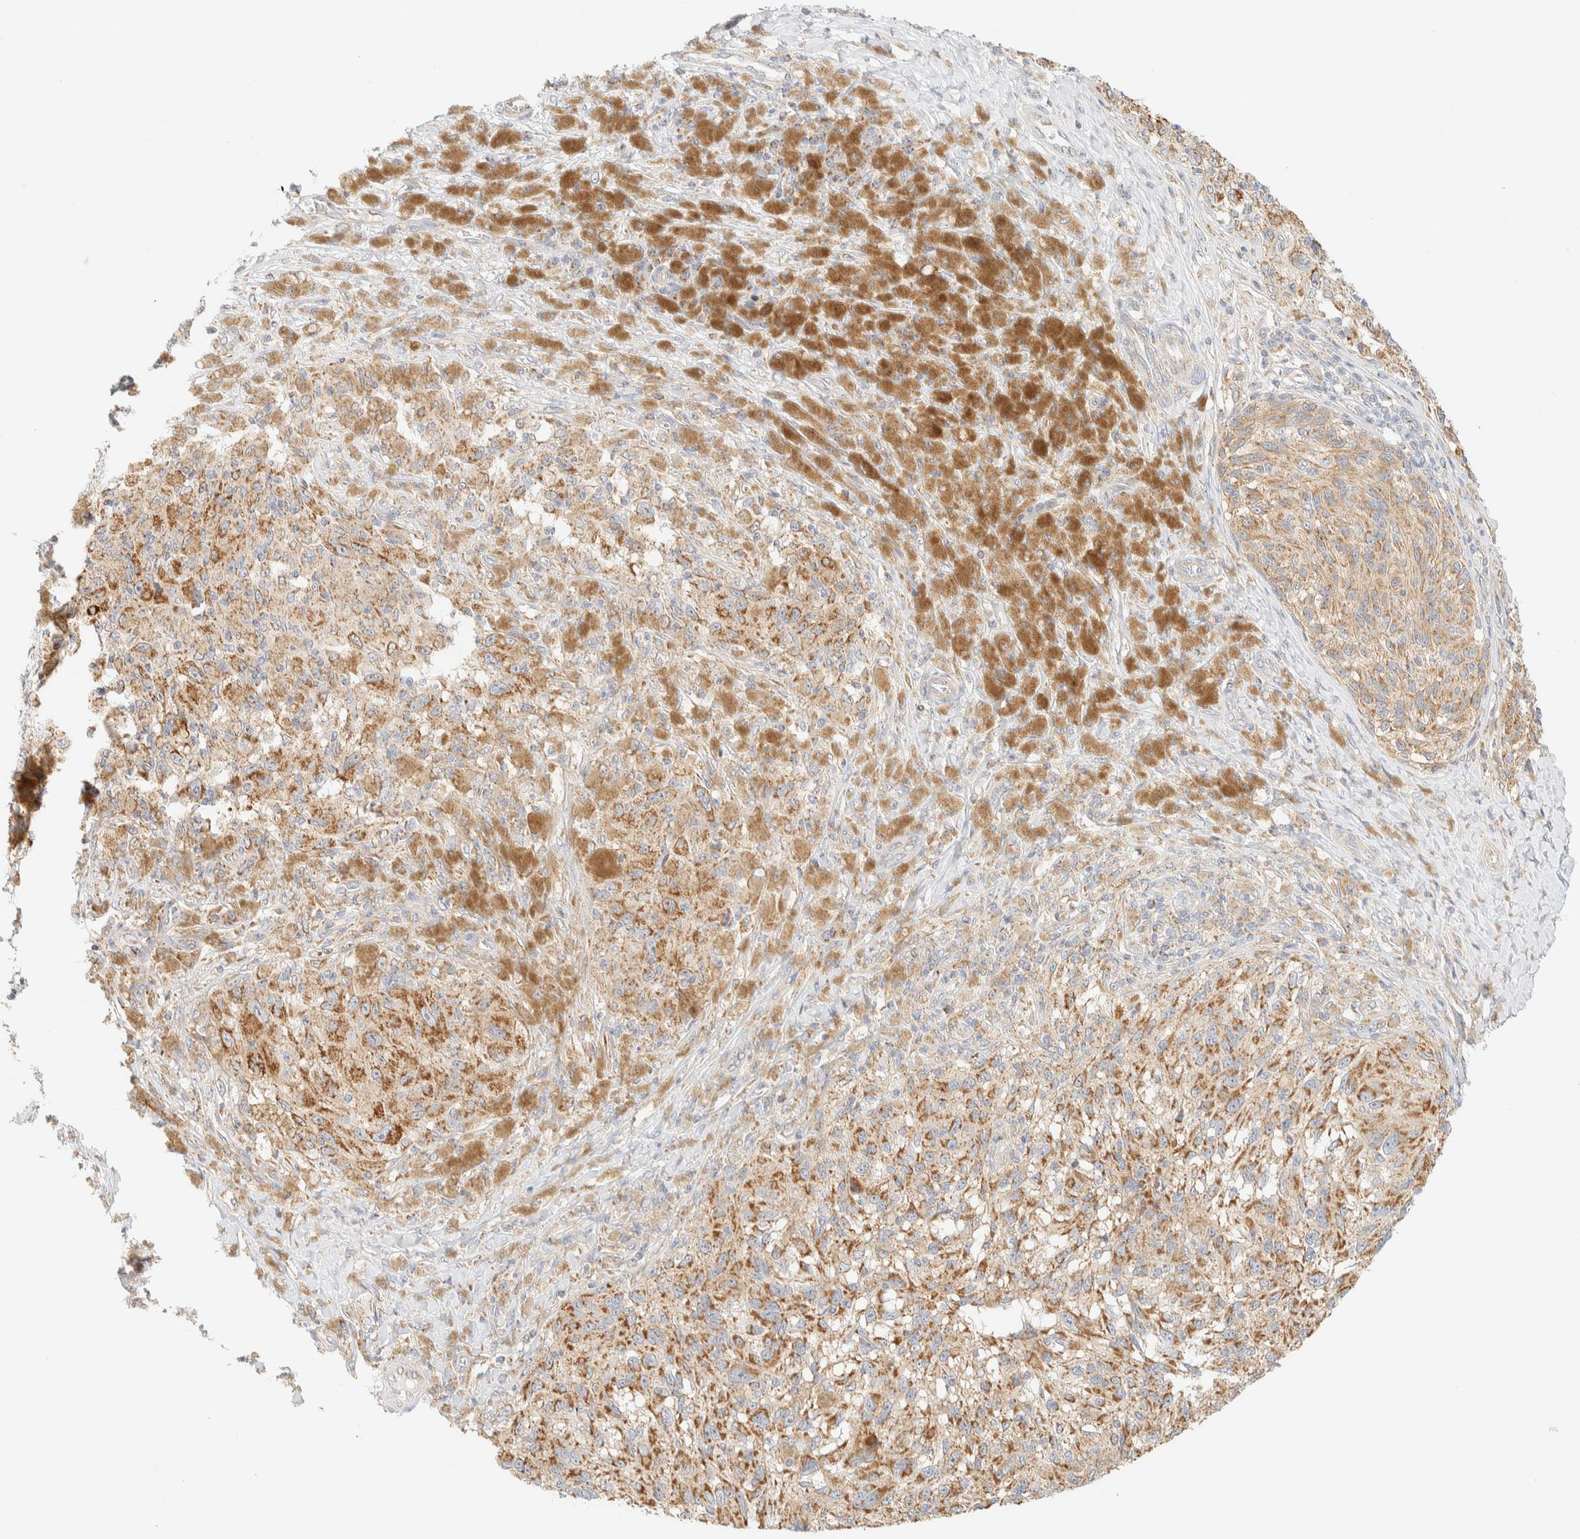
{"staining": {"intensity": "moderate", "quantity": ">75%", "location": "cytoplasmic/membranous"}, "tissue": "melanoma", "cell_type": "Tumor cells", "image_type": "cancer", "snomed": [{"axis": "morphology", "description": "Malignant melanoma, NOS"}, {"axis": "topography", "description": "Skin"}], "caption": "Melanoma stained with DAB immunohistochemistry demonstrates medium levels of moderate cytoplasmic/membranous expression in approximately >75% of tumor cells.", "gene": "APBB2", "patient": {"sex": "female", "age": 73}}